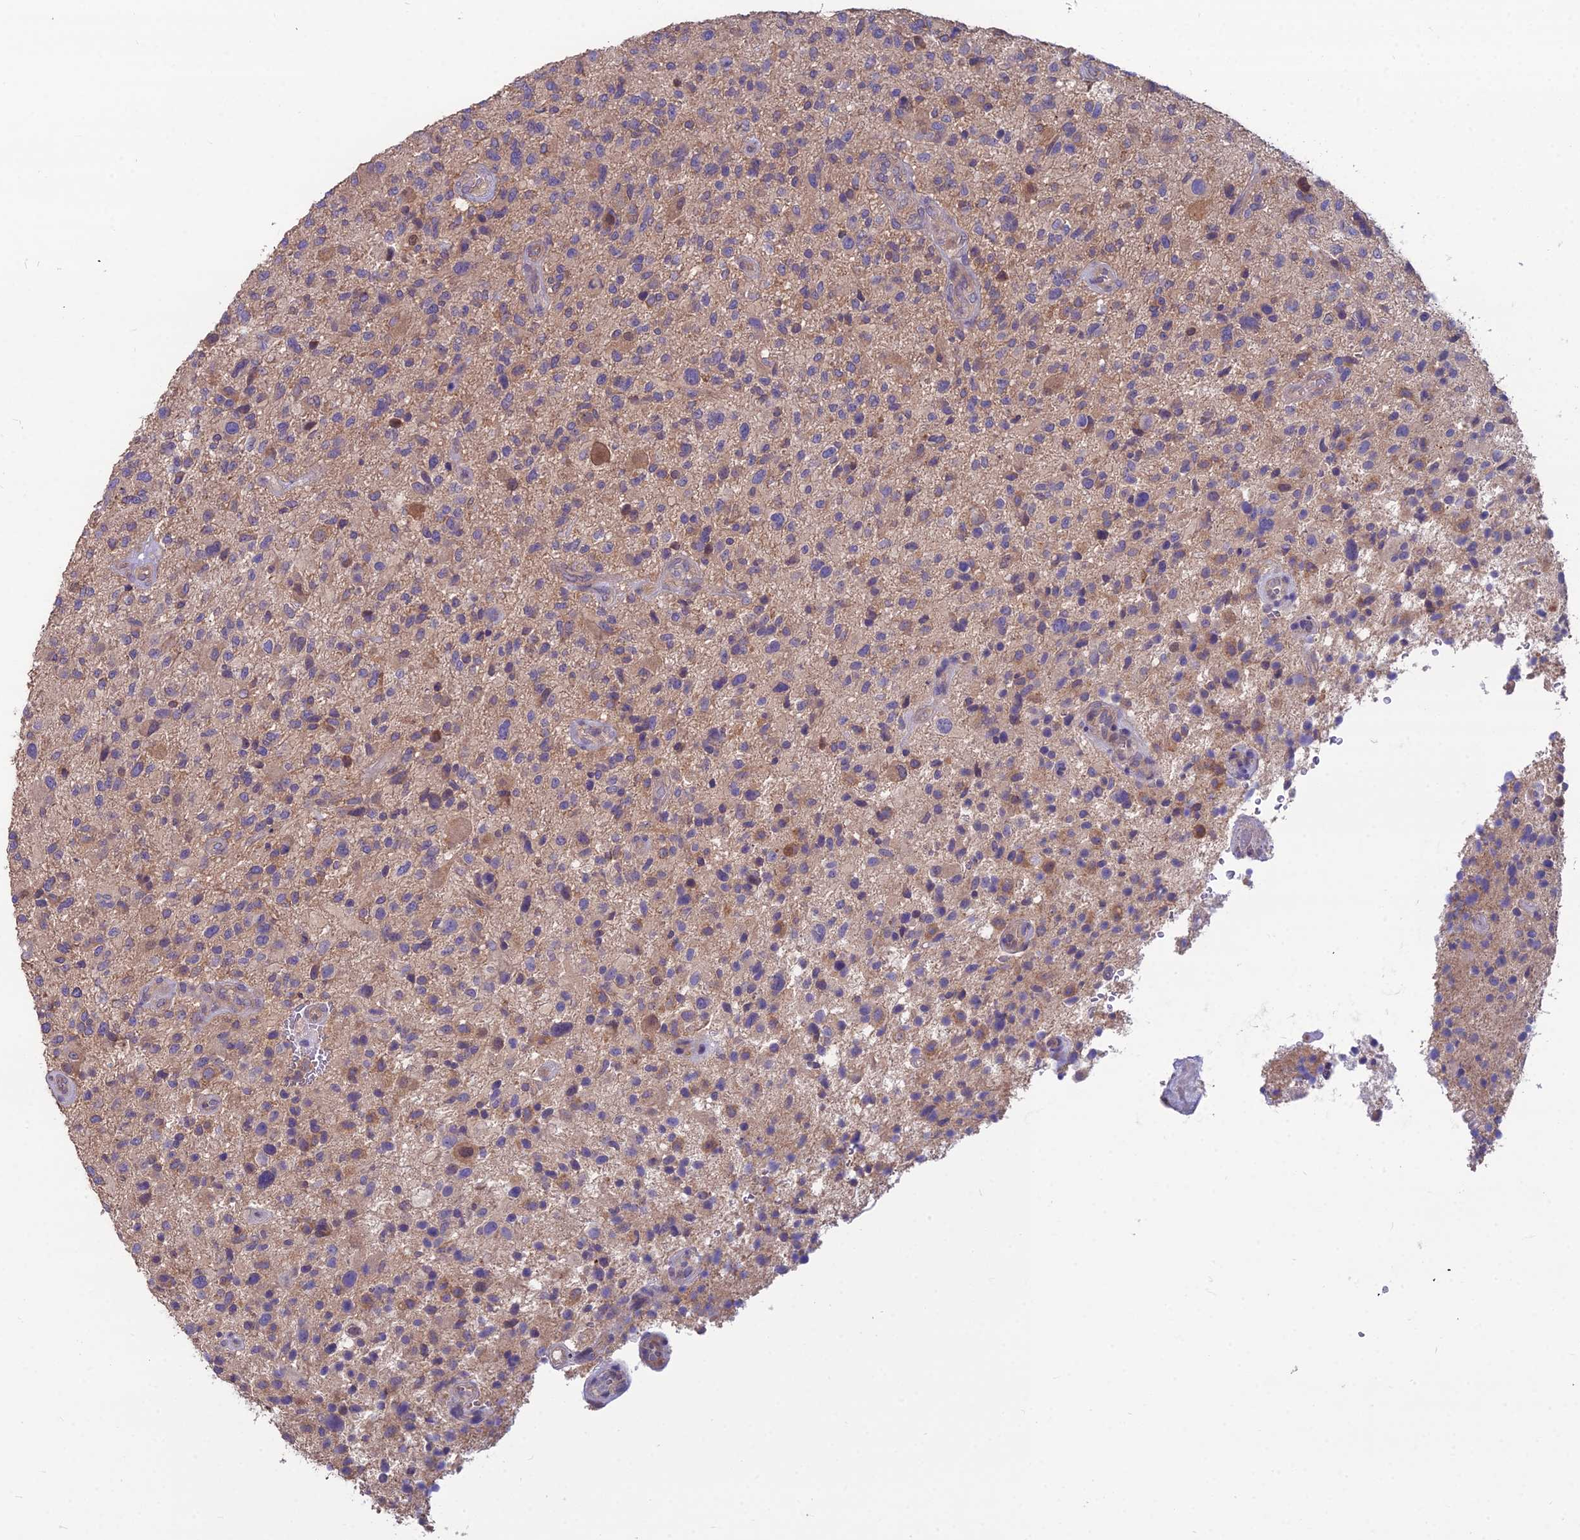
{"staining": {"intensity": "weak", "quantity": "25%-75%", "location": "cytoplasmic/membranous"}, "tissue": "glioma", "cell_type": "Tumor cells", "image_type": "cancer", "snomed": [{"axis": "morphology", "description": "Glioma, malignant, High grade"}, {"axis": "topography", "description": "Brain"}], "caption": "High-magnification brightfield microscopy of glioma stained with DAB (brown) and counterstained with hematoxylin (blue). tumor cells exhibit weak cytoplasmic/membranous staining is appreciated in approximately25%-75% of cells.", "gene": "MVD", "patient": {"sex": "male", "age": 47}}